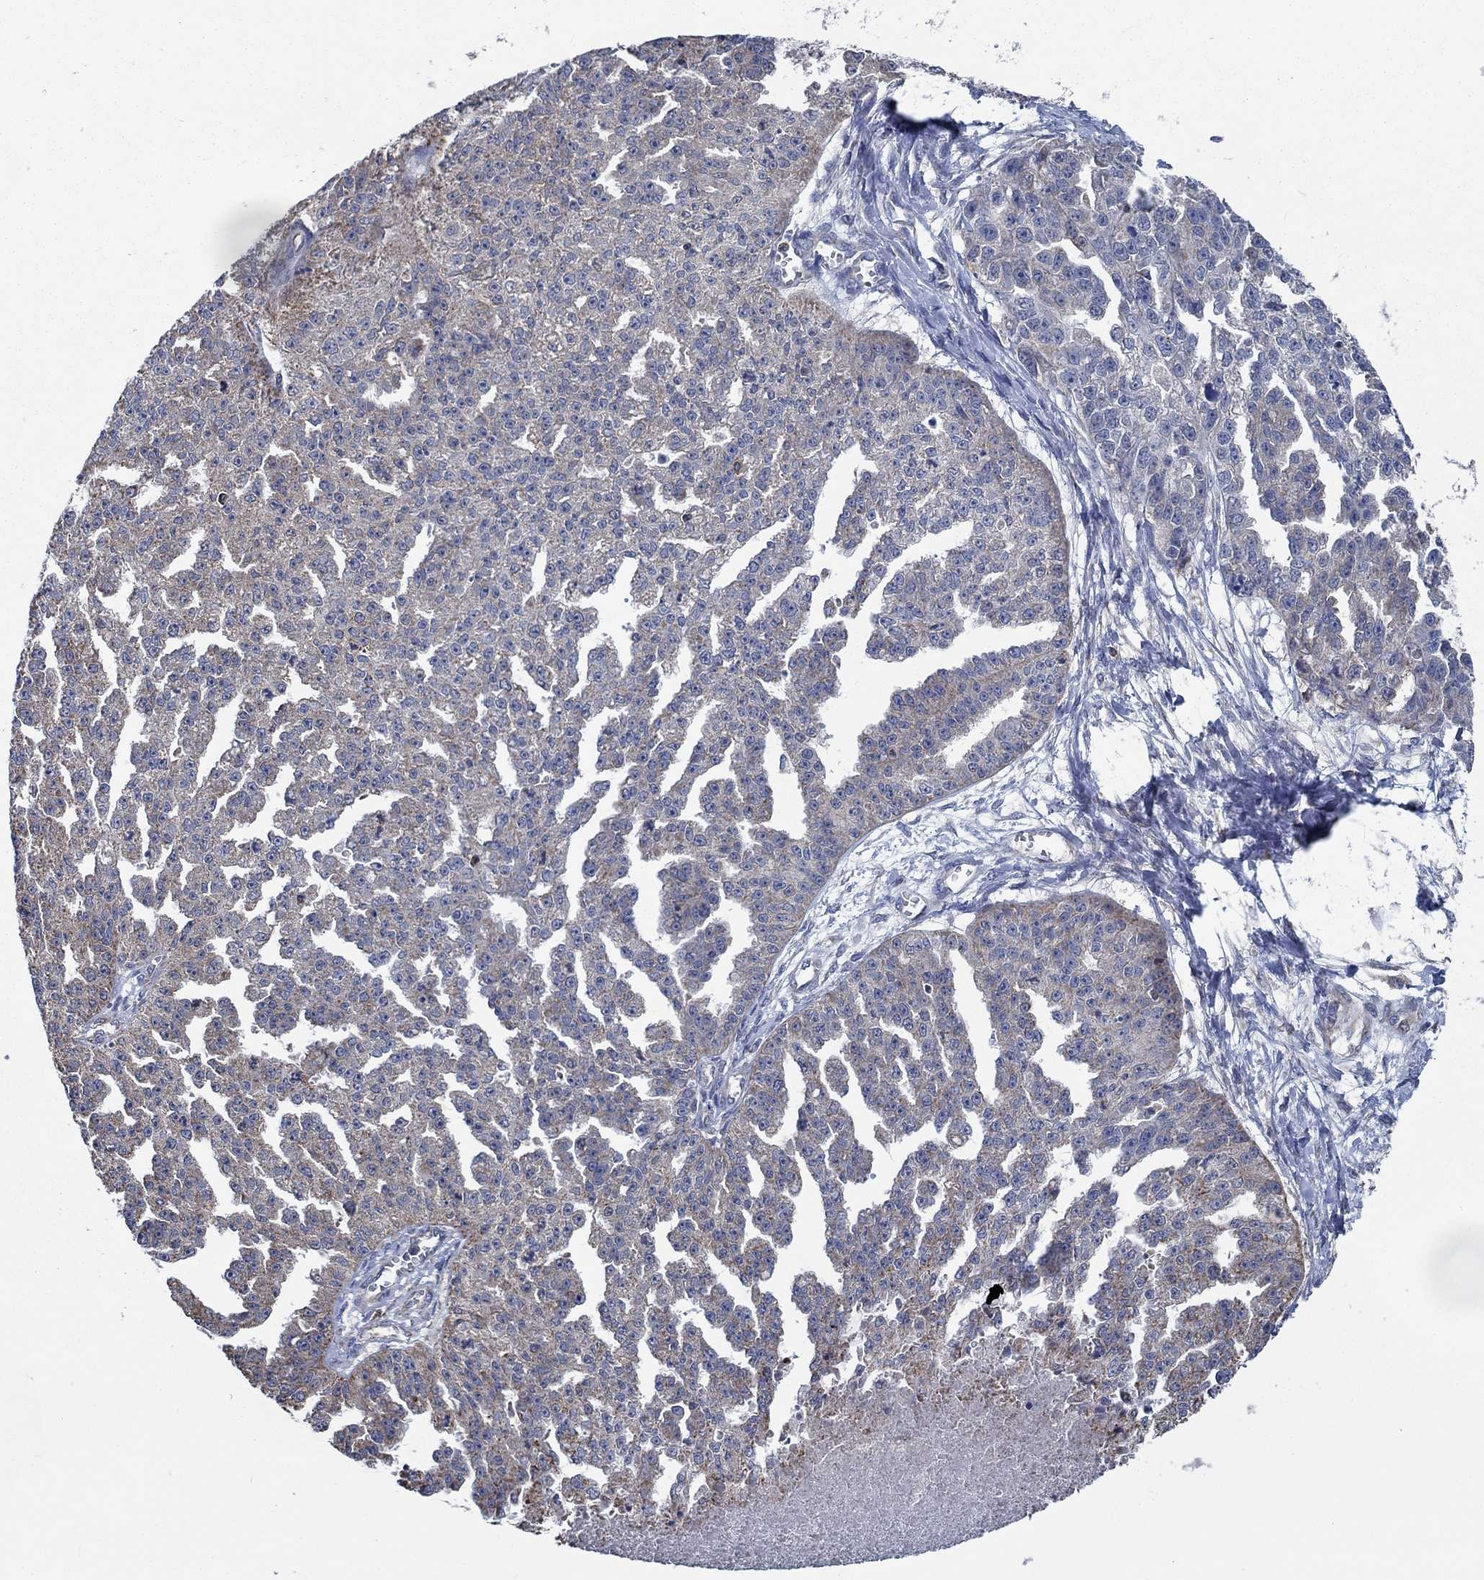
{"staining": {"intensity": "weak", "quantity": "25%-75%", "location": "cytoplasmic/membranous"}, "tissue": "ovarian cancer", "cell_type": "Tumor cells", "image_type": "cancer", "snomed": [{"axis": "morphology", "description": "Cystadenocarcinoma, serous, NOS"}, {"axis": "topography", "description": "Ovary"}], "caption": "This histopathology image displays ovarian cancer (serous cystadenocarcinoma) stained with immunohistochemistry to label a protein in brown. The cytoplasmic/membranous of tumor cells show weak positivity for the protein. Nuclei are counter-stained blue.", "gene": "STXBP6", "patient": {"sex": "female", "age": 58}}